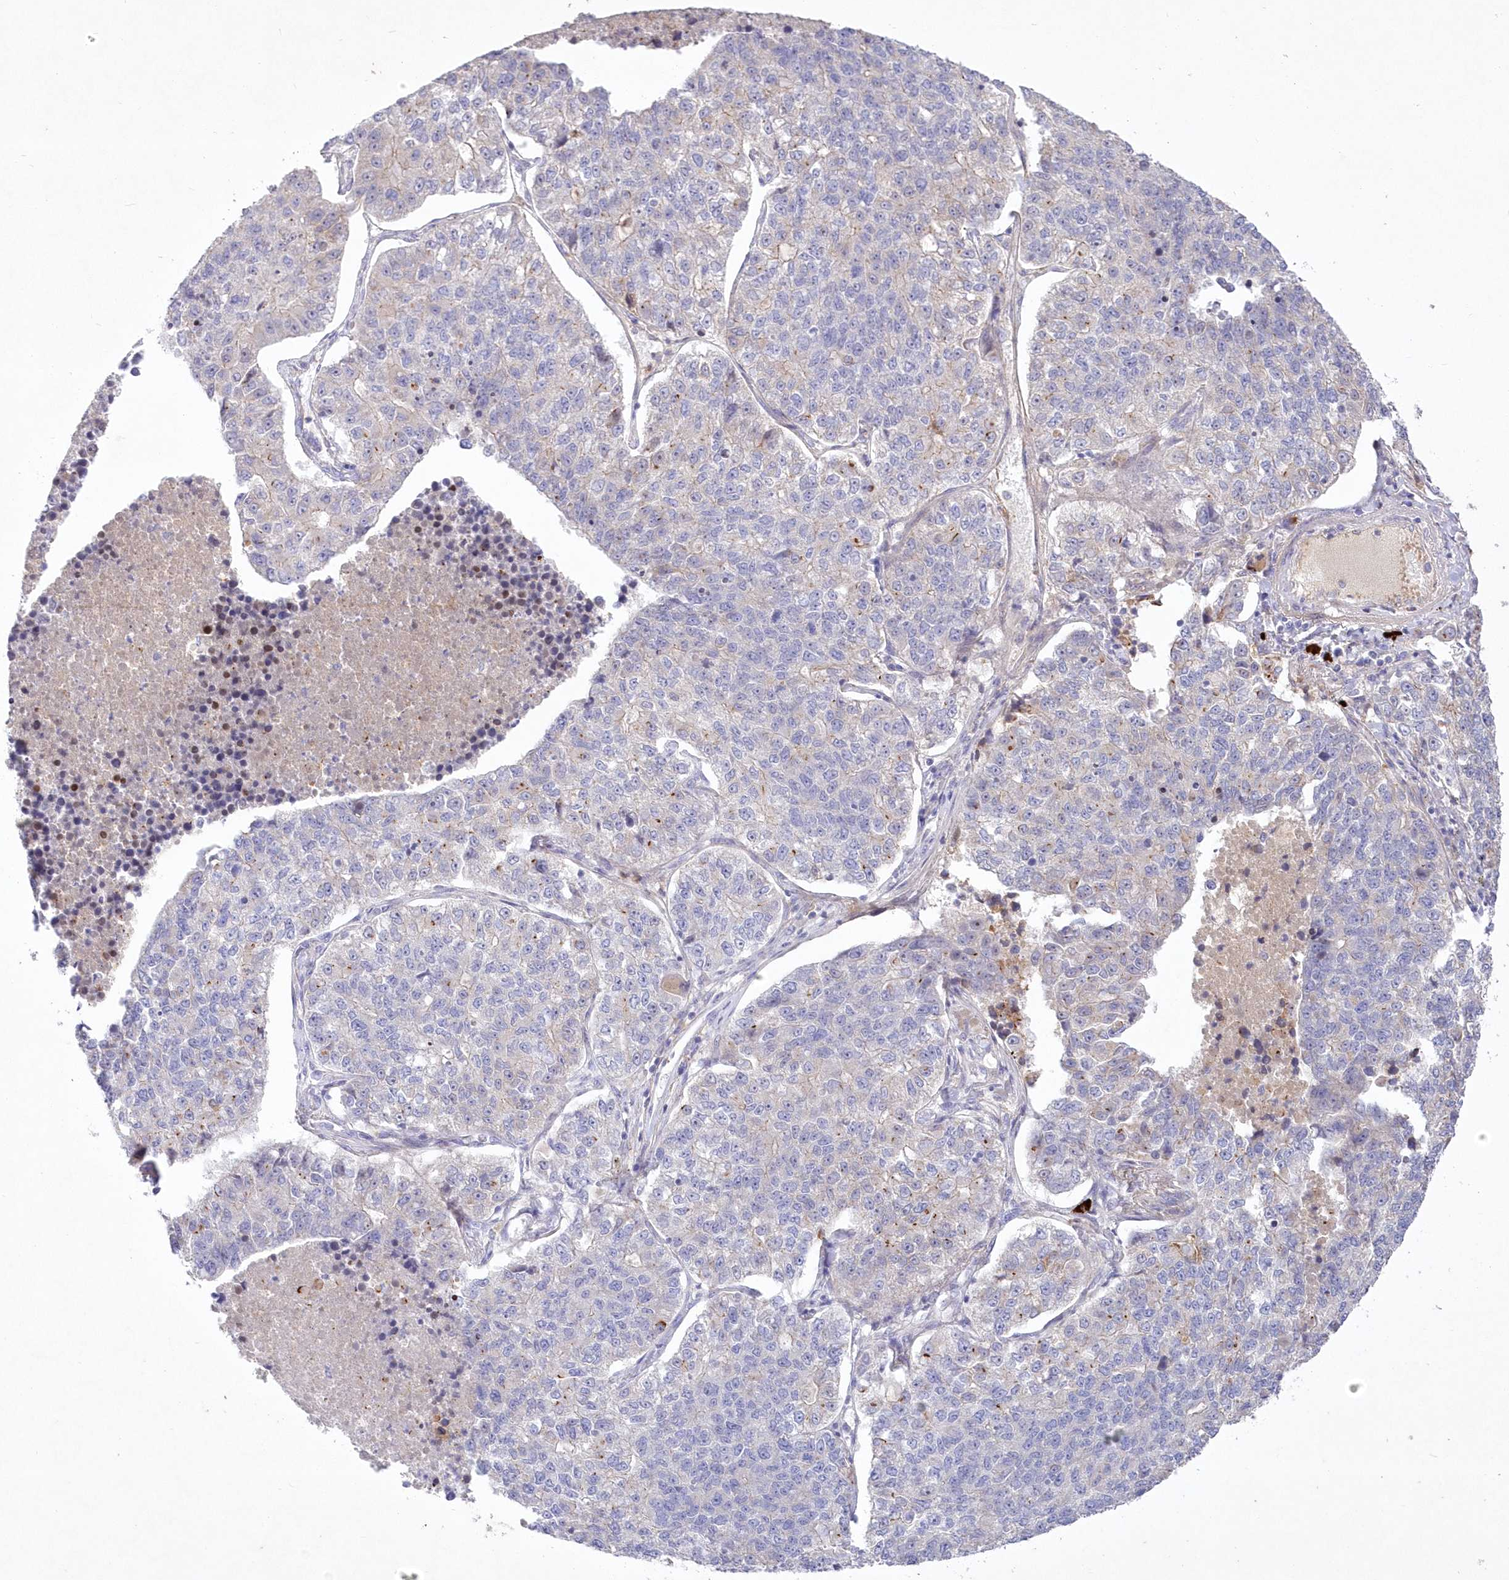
{"staining": {"intensity": "weak", "quantity": "<25%", "location": "cytoplasmic/membranous"}, "tissue": "lung cancer", "cell_type": "Tumor cells", "image_type": "cancer", "snomed": [{"axis": "morphology", "description": "Adenocarcinoma, NOS"}, {"axis": "topography", "description": "Lung"}], "caption": "Tumor cells are negative for brown protein staining in adenocarcinoma (lung).", "gene": "WBP1L", "patient": {"sex": "male", "age": 49}}